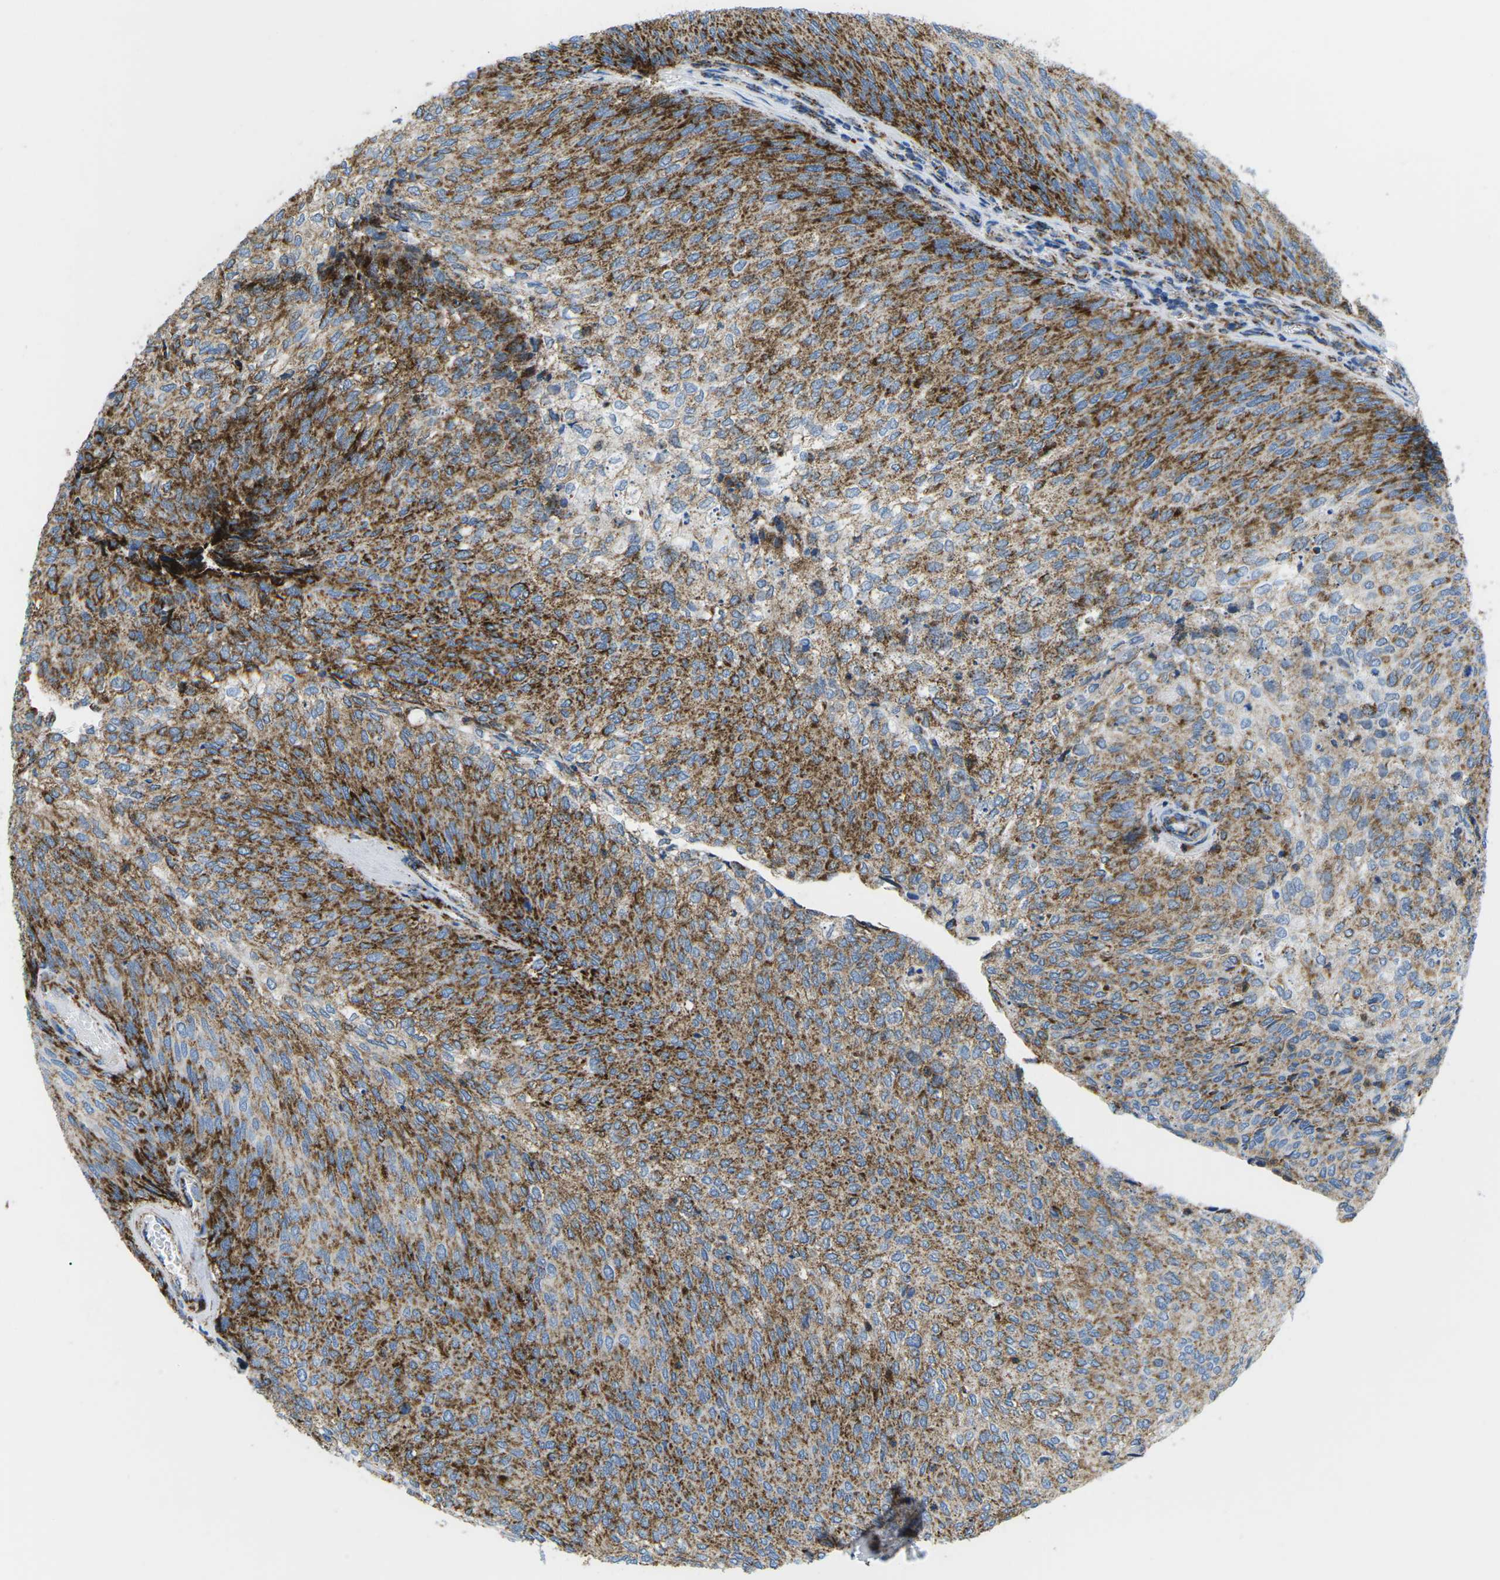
{"staining": {"intensity": "strong", "quantity": ">75%", "location": "cytoplasmic/membranous"}, "tissue": "urothelial cancer", "cell_type": "Tumor cells", "image_type": "cancer", "snomed": [{"axis": "morphology", "description": "Urothelial carcinoma, Low grade"}, {"axis": "topography", "description": "Urinary bladder"}], "caption": "Immunohistochemical staining of human urothelial cancer exhibits high levels of strong cytoplasmic/membranous protein staining in about >75% of tumor cells. The protein of interest is stained brown, and the nuclei are stained in blue (DAB IHC with brightfield microscopy, high magnification).", "gene": "COX6C", "patient": {"sex": "female", "age": 79}}